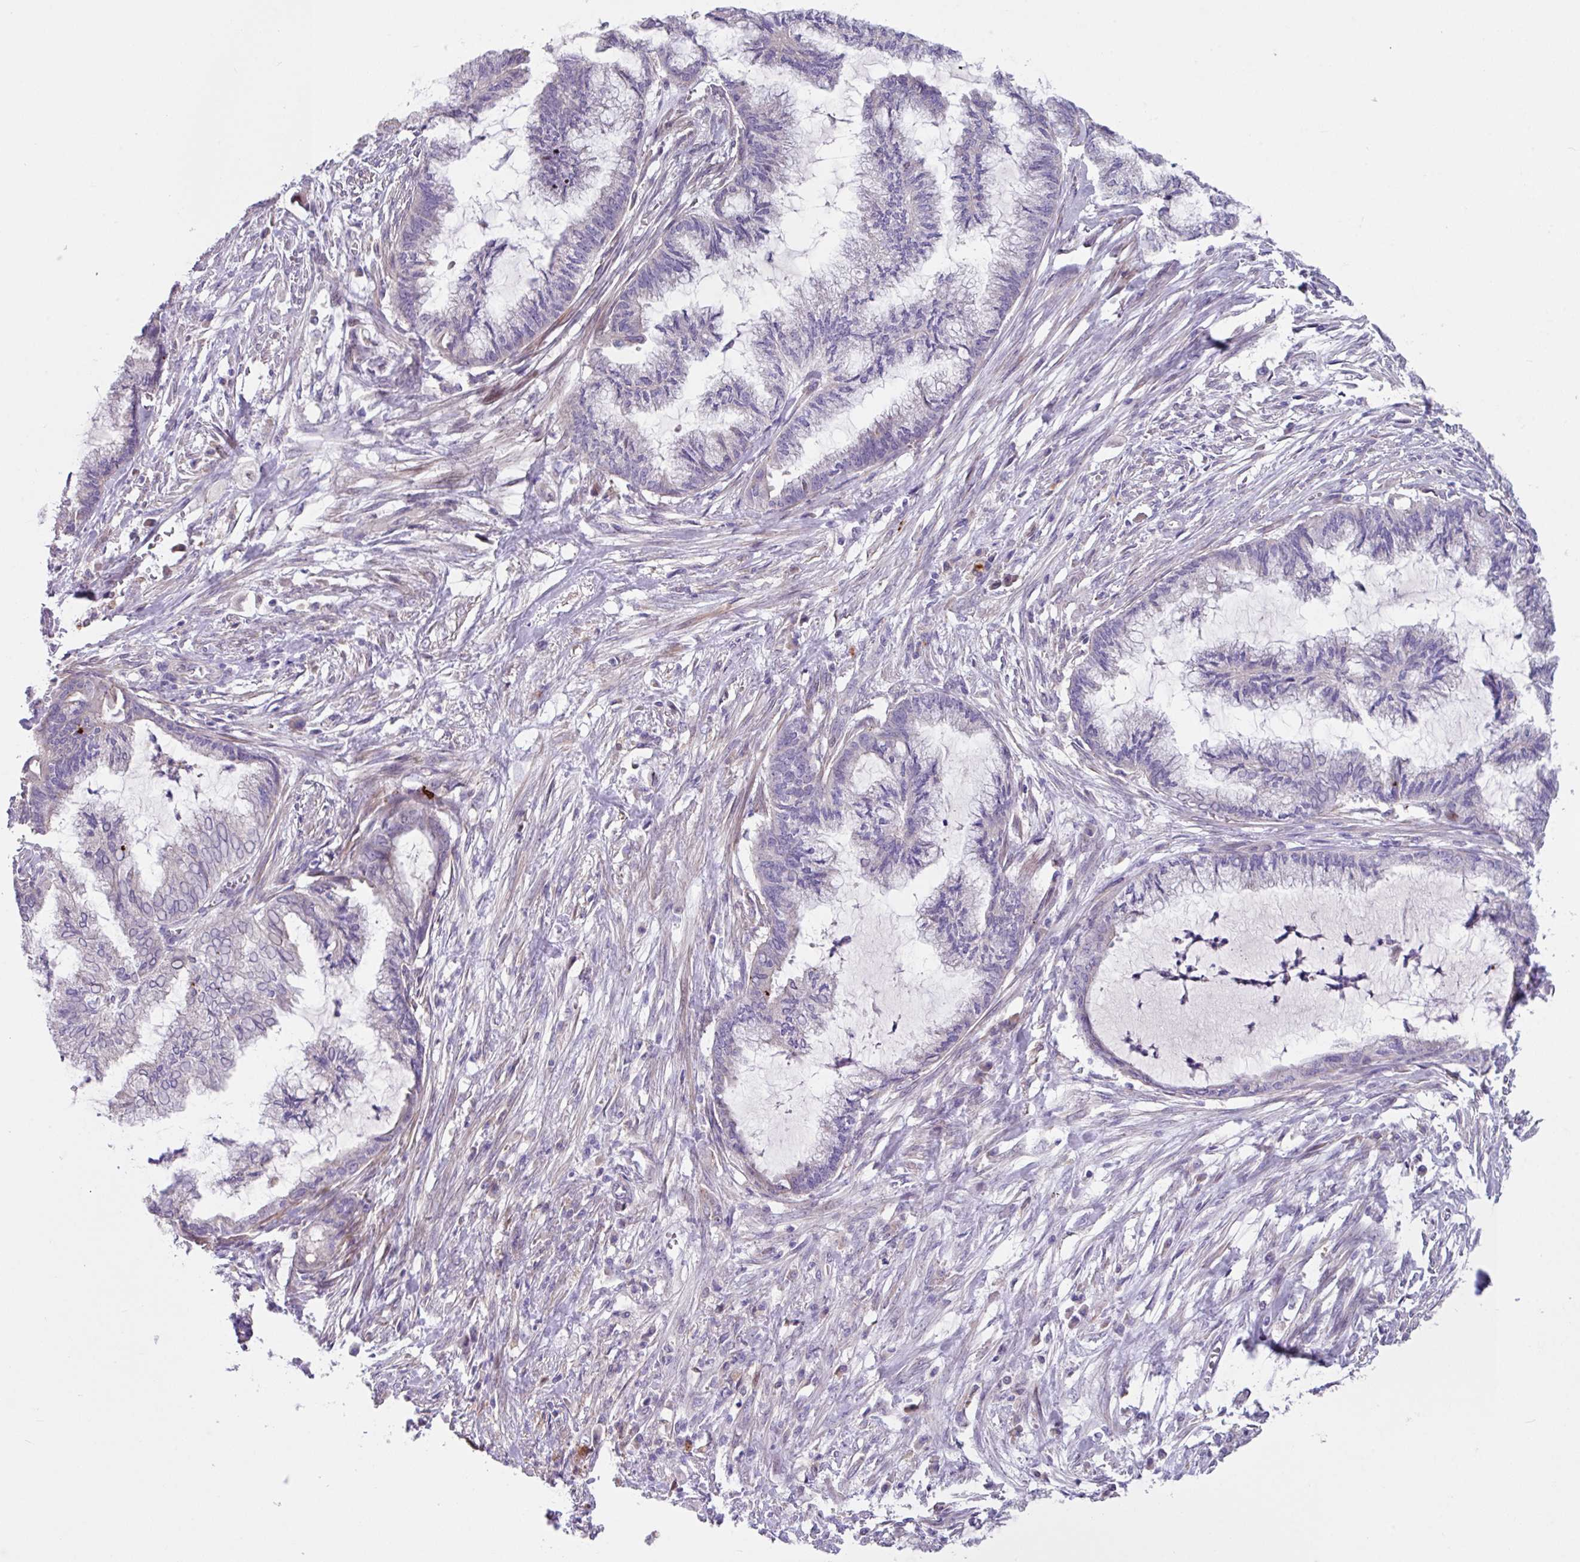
{"staining": {"intensity": "negative", "quantity": "none", "location": "none"}, "tissue": "endometrial cancer", "cell_type": "Tumor cells", "image_type": "cancer", "snomed": [{"axis": "morphology", "description": "Adenocarcinoma, NOS"}, {"axis": "topography", "description": "Endometrium"}], "caption": "This is a image of IHC staining of endometrial cancer, which shows no positivity in tumor cells.", "gene": "IQCJ", "patient": {"sex": "female", "age": 86}}